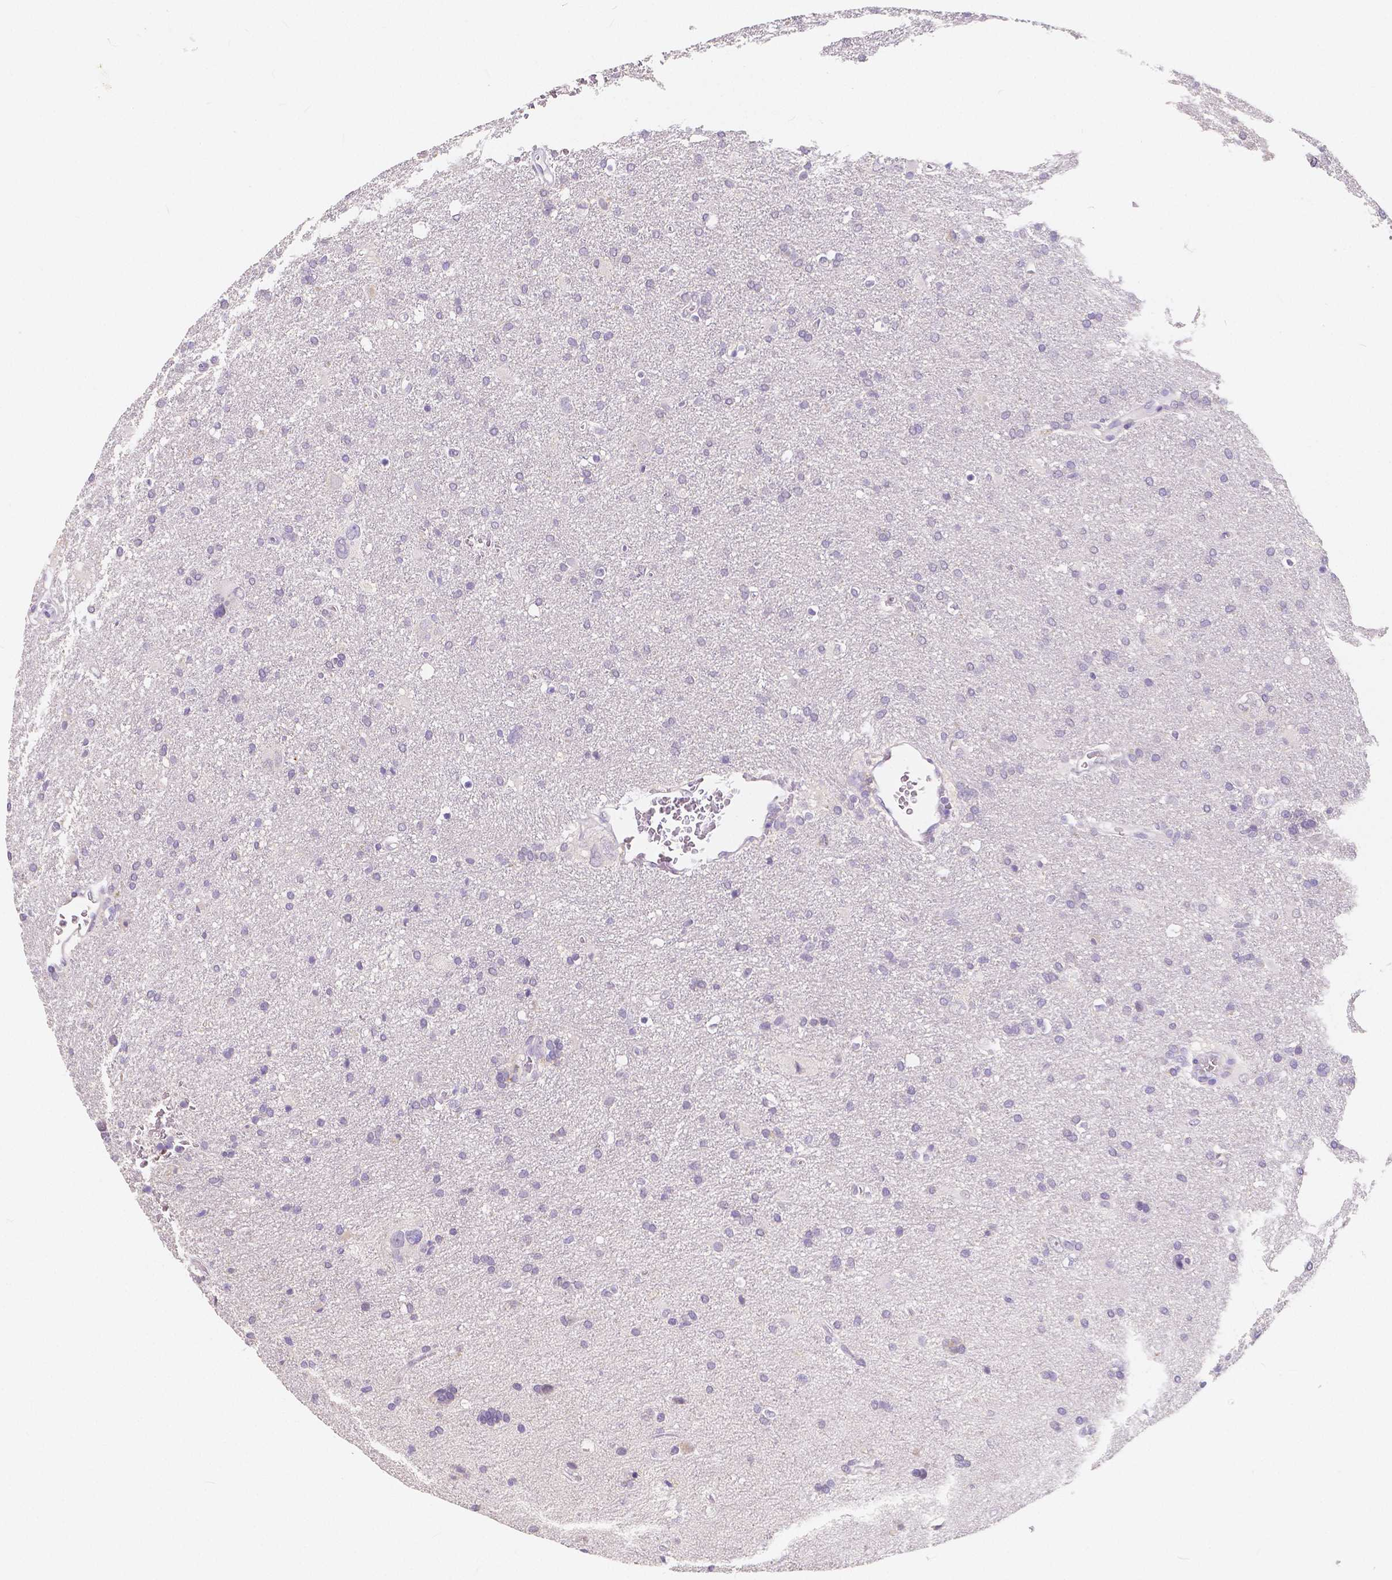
{"staining": {"intensity": "negative", "quantity": "none", "location": "none"}, "tissue": "glioma", "cell_type": "Tumor cells", "image_type": "cancer", "snomed": [{"axis": "morphology", "description": "Glioma, malignant, Low grade"}, {"axis": "topography", "description": "Brain"}], "caption": "Human malignant glioma (low-grade) stained for a protein using IHC displays no staining in tumor cells.", "gene": "ACP5", "patient": {"sex": "male", "age": 66}}